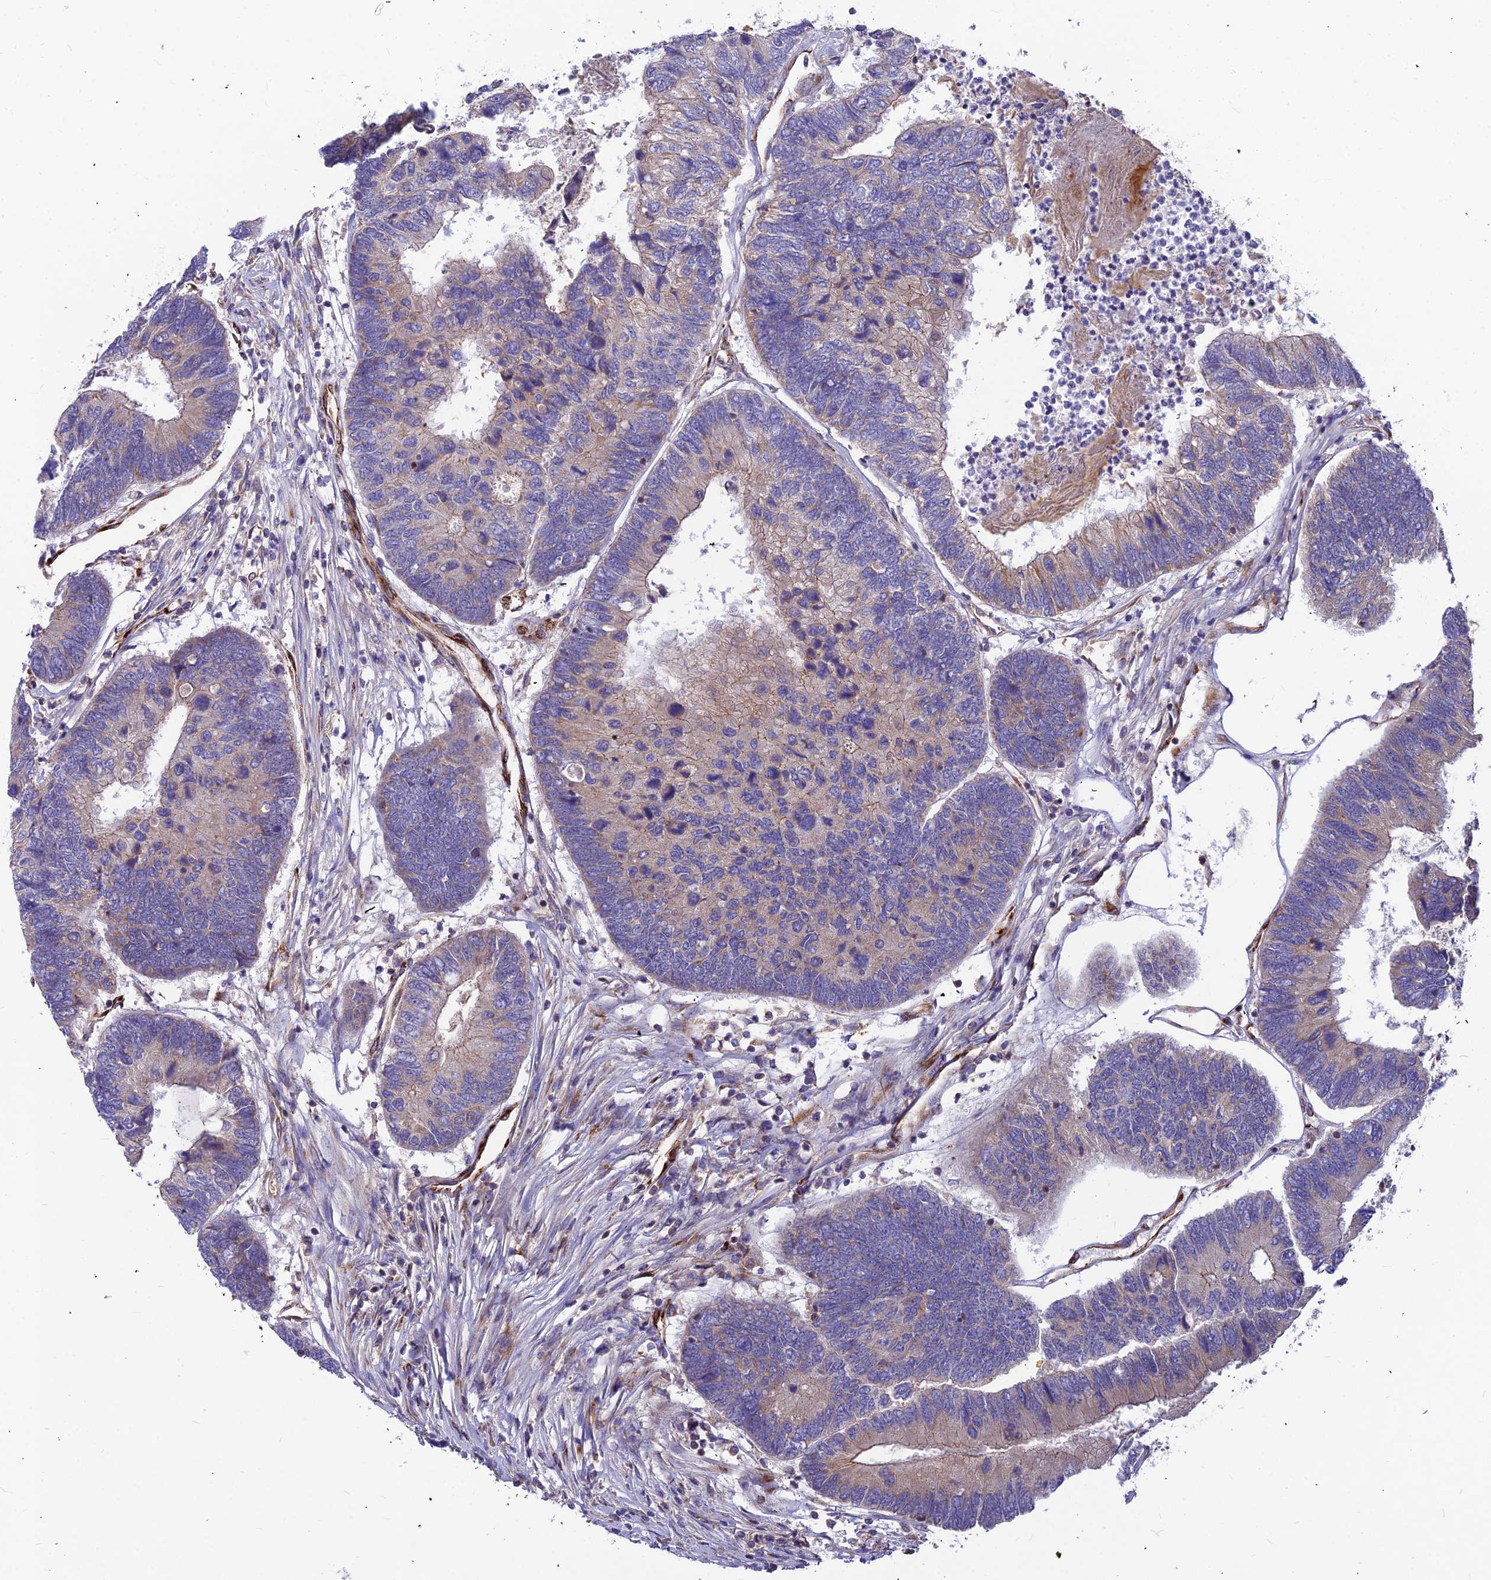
{"staining": {"intensity": "moderate", "quantity": "25%-75%", "location": "cytoplasmic/membranous"}, "tissue": "colorectal cancer", "cell_type": "Tumor cells", "image_type": "cancer", "snomed": [{"axis": "morphology", "description": "Adenocarcinoma, NOS"}, {"axis": "topography", "description": "Colon"}], "caption": "Immunohistochemistry image of colorectal cancer (adenocarcinoma) stained for a protein (brown), which demonstrates medium levels of moderate cytoplasmic/membranous positivity in approximately 25%-75% of tumor cells.", "gene": "ASPHD1", "patient": {"sex": "female", "age": 67}}